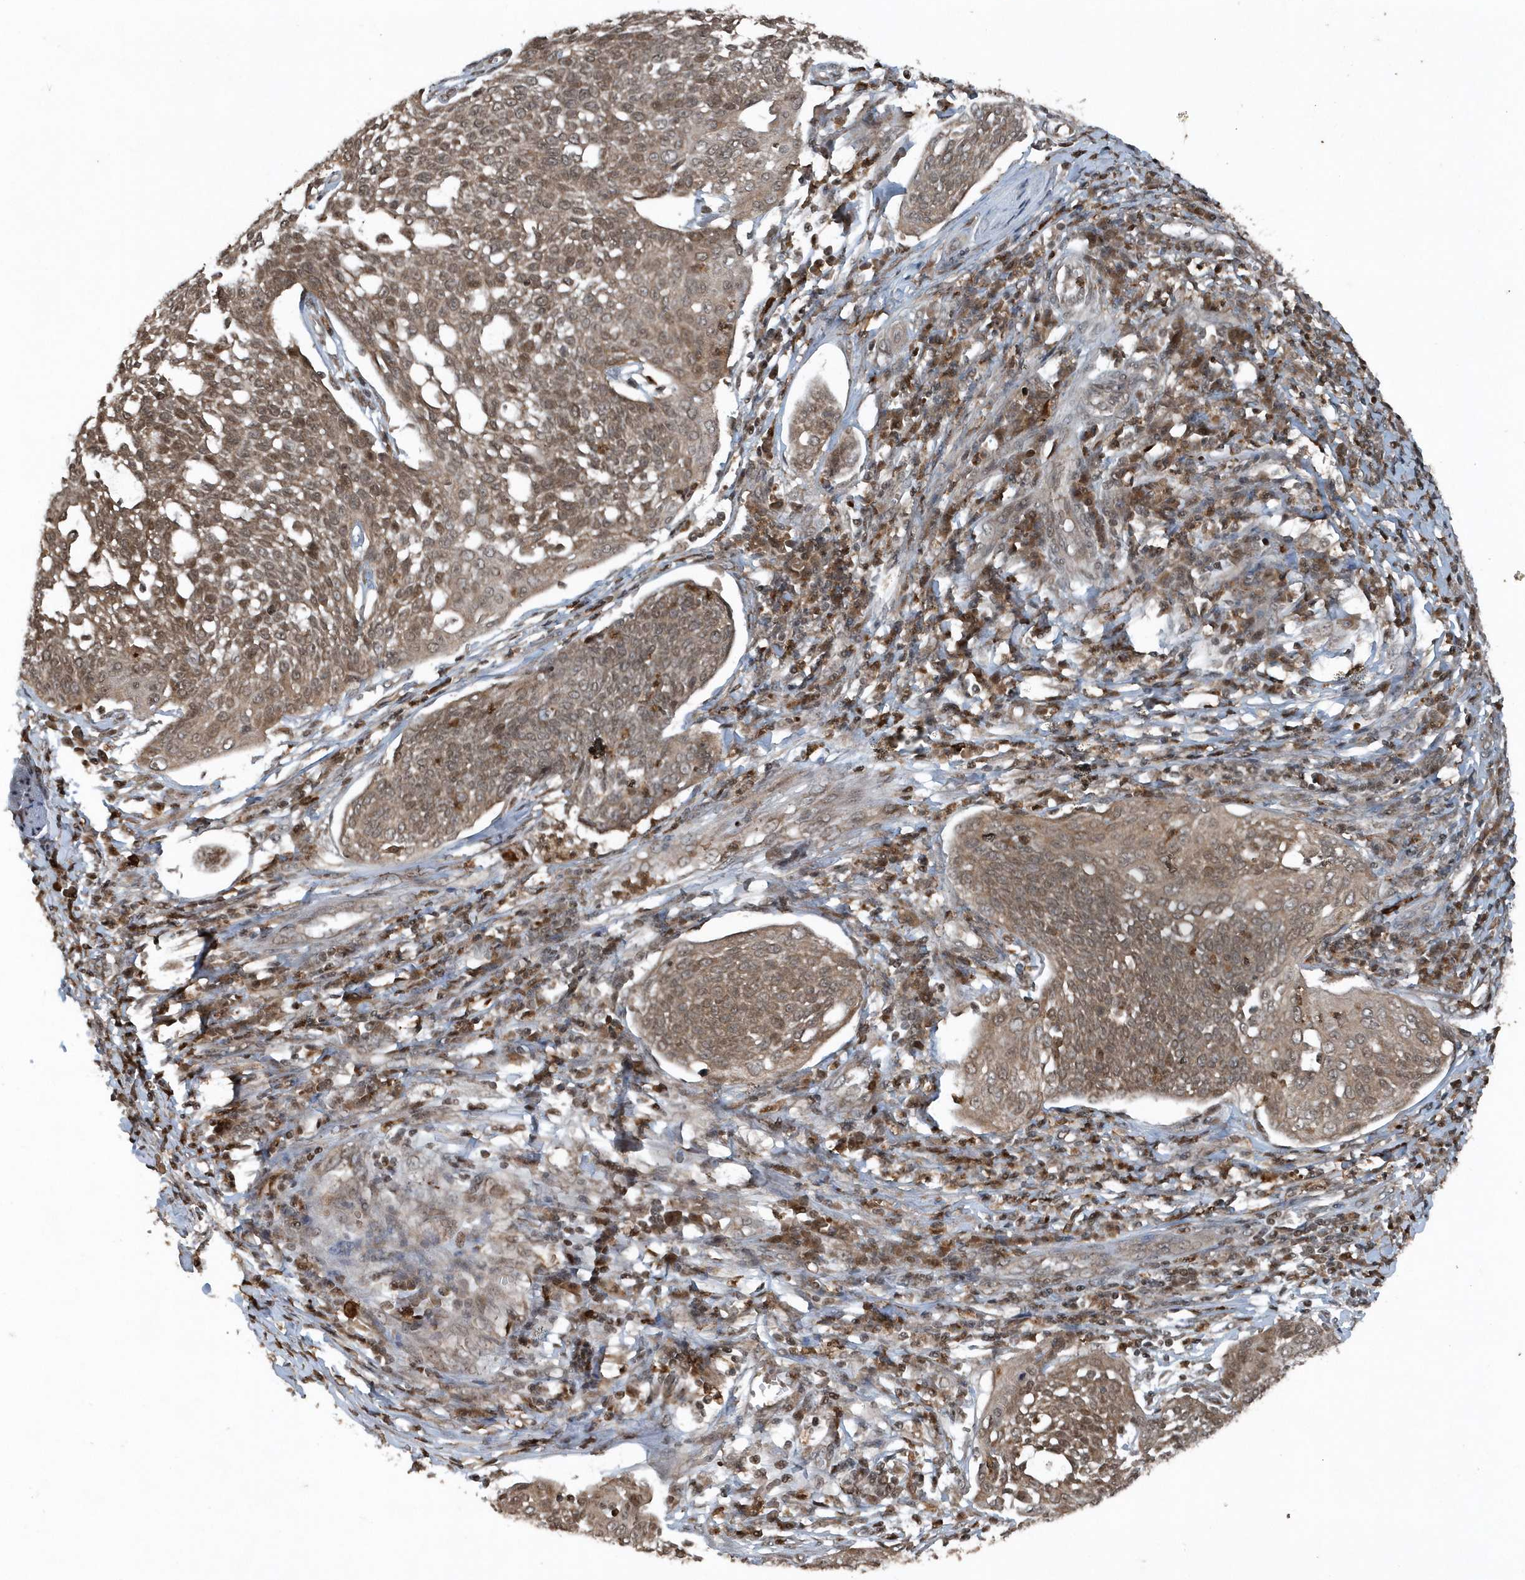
{"staining": {"intensity": "moderate", "quantity": ">75%", "location": "cytoplasmic/membranous,nuclear"}, "tissue": "cervical cancer", "cell_type": "Tumor cells", "image_type": "cancer", "snomed": [{"axis": "morphology", "description": "Squamous cell carcinoma, NOS"}, {"axis": "topography", "description": "Cervix"}], "caption": "A photomicrograph of human squamous cell carcinoma (cervical) stained for a protein exhibits moderate cytoplasmic/membranous and nuclear brown staining in tumor cells. (IHC, brightfield microscopy, high magnification).", "gene": "EIF2B1", "patient": {"sex": "female", "age": 34}}